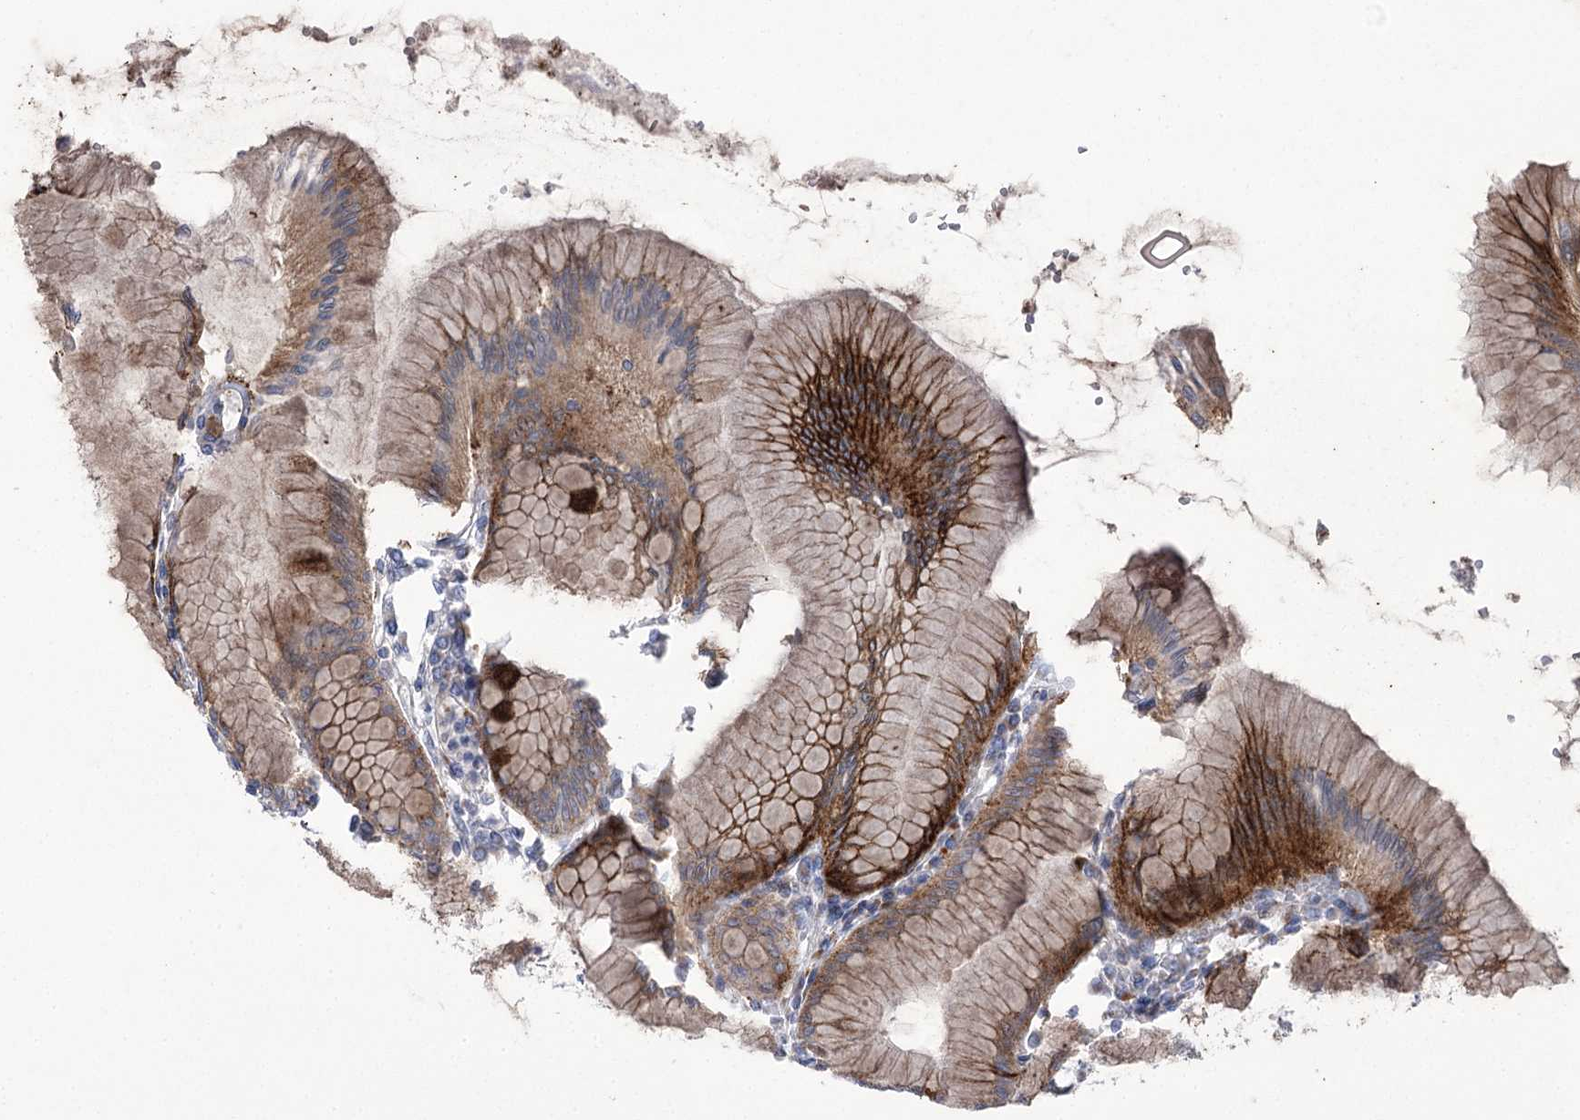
{"staining": {"intensity": "strong", "quantity": "25%-75%", "location": "cytoplasmic/membranous"}, "tissue": "stomach", "cell_type": "Glandular cells", "image_type": "normal", "snomed": [{"axis": "morphology", "description": "Normal tissue, NOS"}, {"axis": "topography", "description": "Stomach"}], "caption": "Protein expression analysis of unremarkable human stomach reveals strong cytoplasmic/membranous staining in about 25%-75% of glandular cells.", "gene": "NME7", "patient": {"sex": "female", "age": 57}}